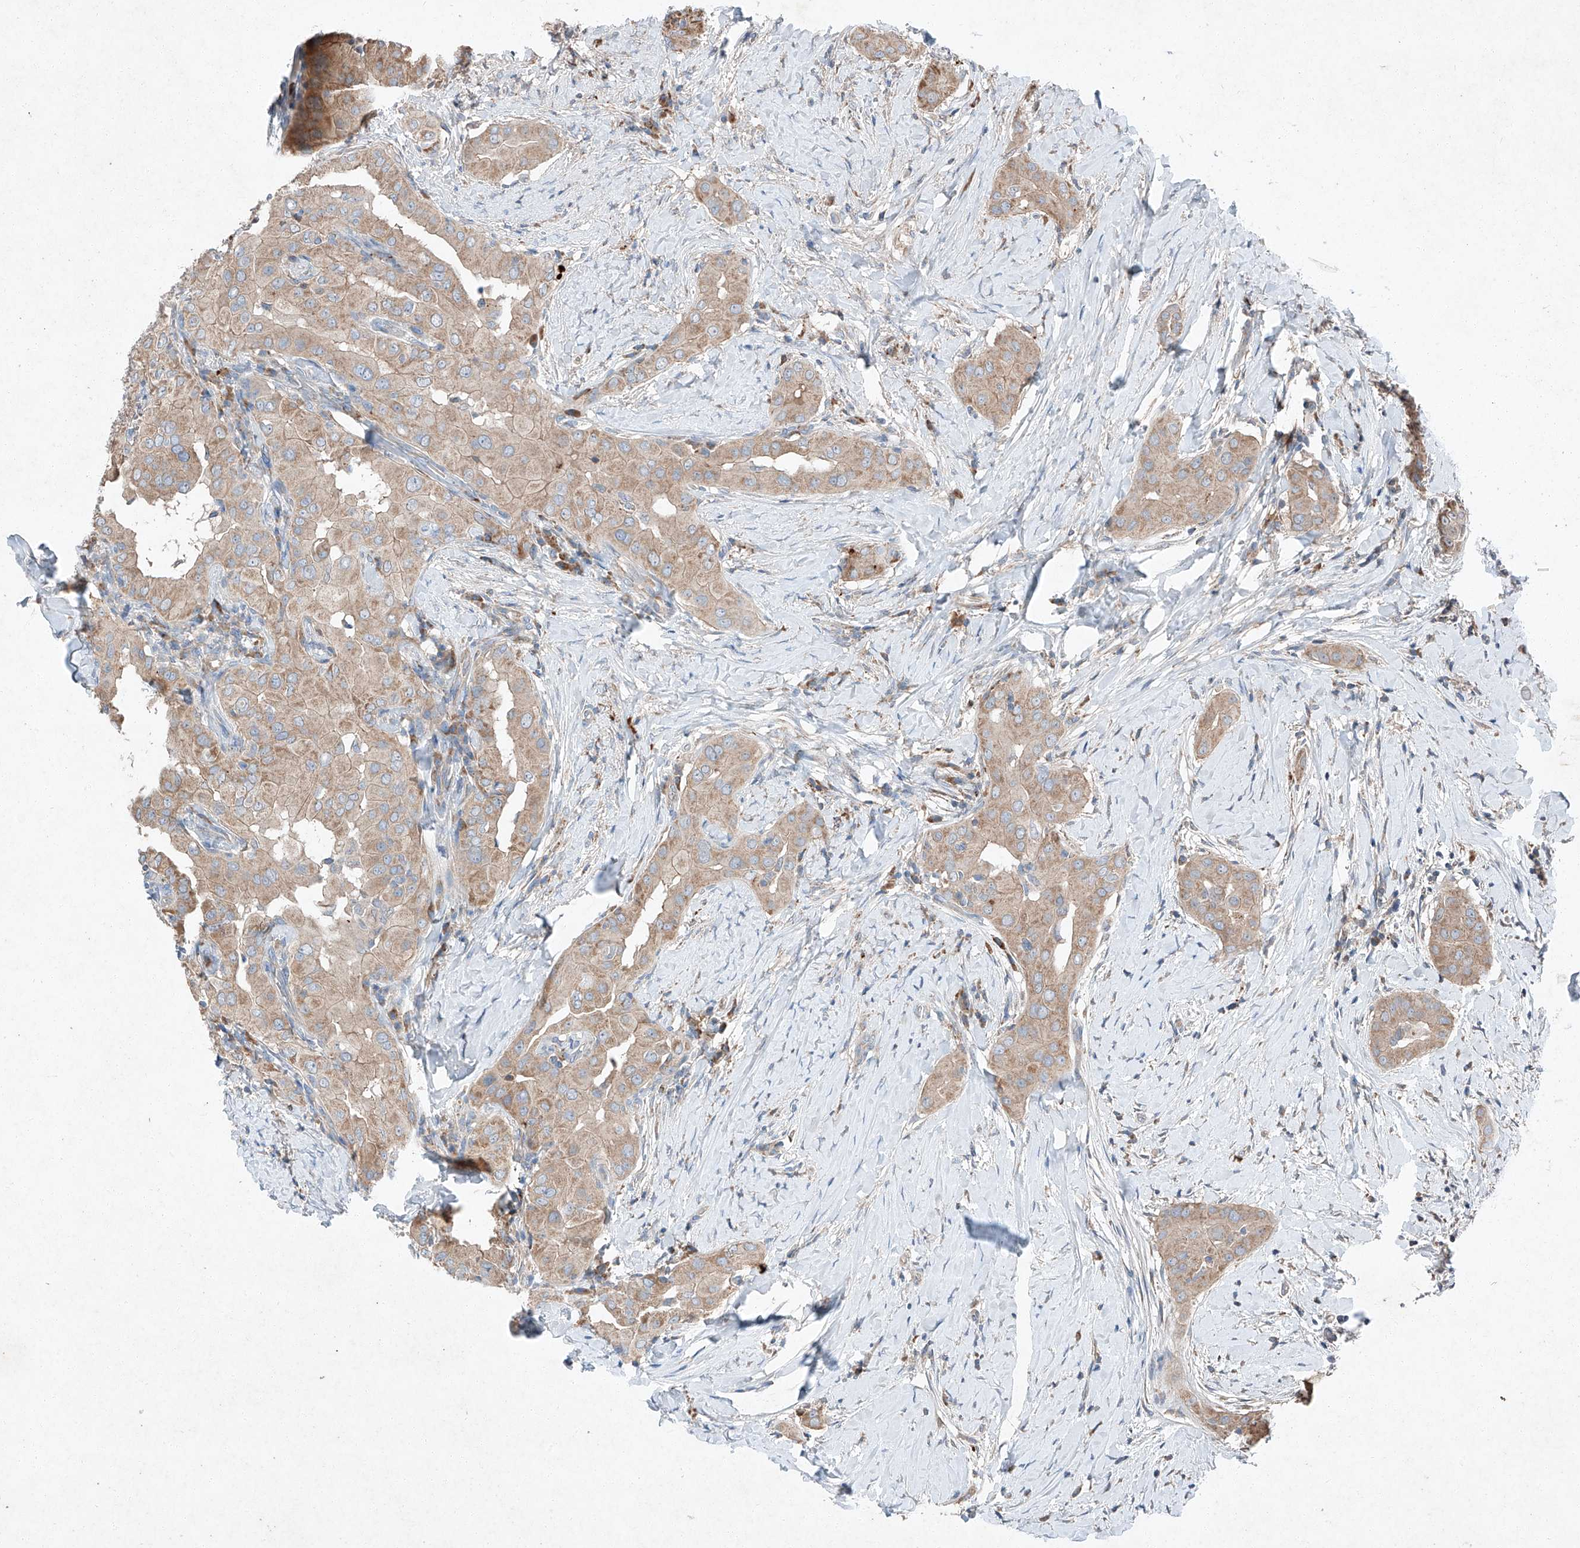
{"staining": {"intensity": "moderate", "quantity": ">75%", "location": "cytoplasmic/membranous"}, "tissue": "thyroid cancer", "cell_type": "Tumor cells", "image_type": "cancer", "snomed": [{"axis": "morphology", "description": "Papillary adenocarcinoma, NOS"}, {"axis": "topography", "description": "Thyroid gland"}], "caption": "Papillary adenocarcinoma (thyroid) stained for a protein (brown) displays moderate cytoplasmic/membranous positive positivity in about >75% of tumor cells.", "gene": "RUSC1", "patient": {"sex": "male", "age": 33}}